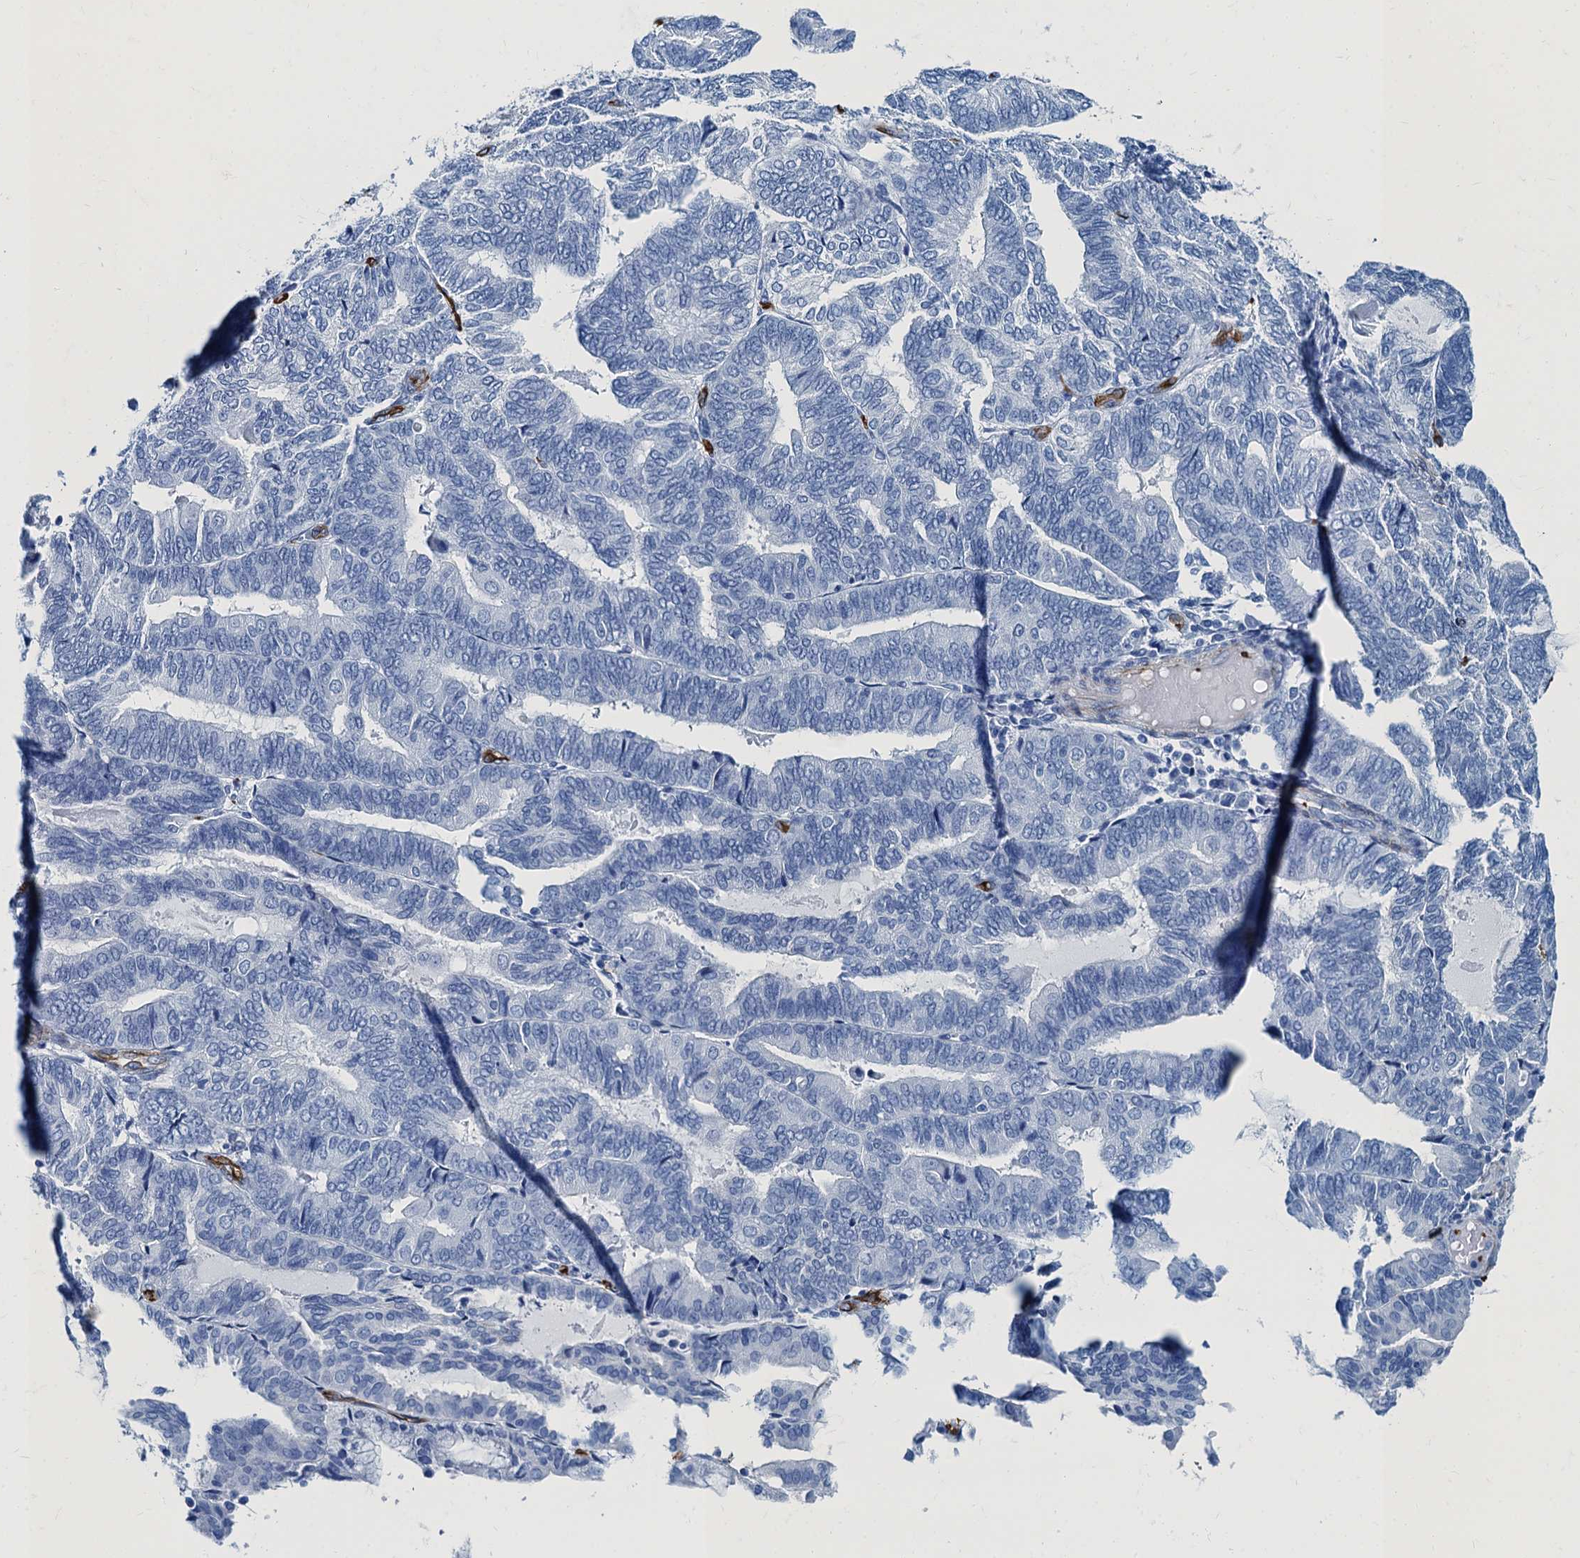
{"staining": {"intensity": "negative", "quantity": "none", "location": "none"}, "tissue": "endometrial cancer", "cell_type": "Tumor cells", "image_type": "cancer", "snomed": [{"axis": "morphology", "description": "Adenocarcinoma, NOS"}, {"axis": "topography", "description": "Endometrium"}], "caption": "The immunohistochemistry image has no significant staining in tumor cells of endometrial adenocarcinoma tissue. Brightfield microscopy of IHC stained with DAB (3,3'-diaminobenzidine) (brown) and hematoxylin (blue), captured at high magnification.", "gene": "CAVIN2", "patient": {"sex": "female", "age": 81}}